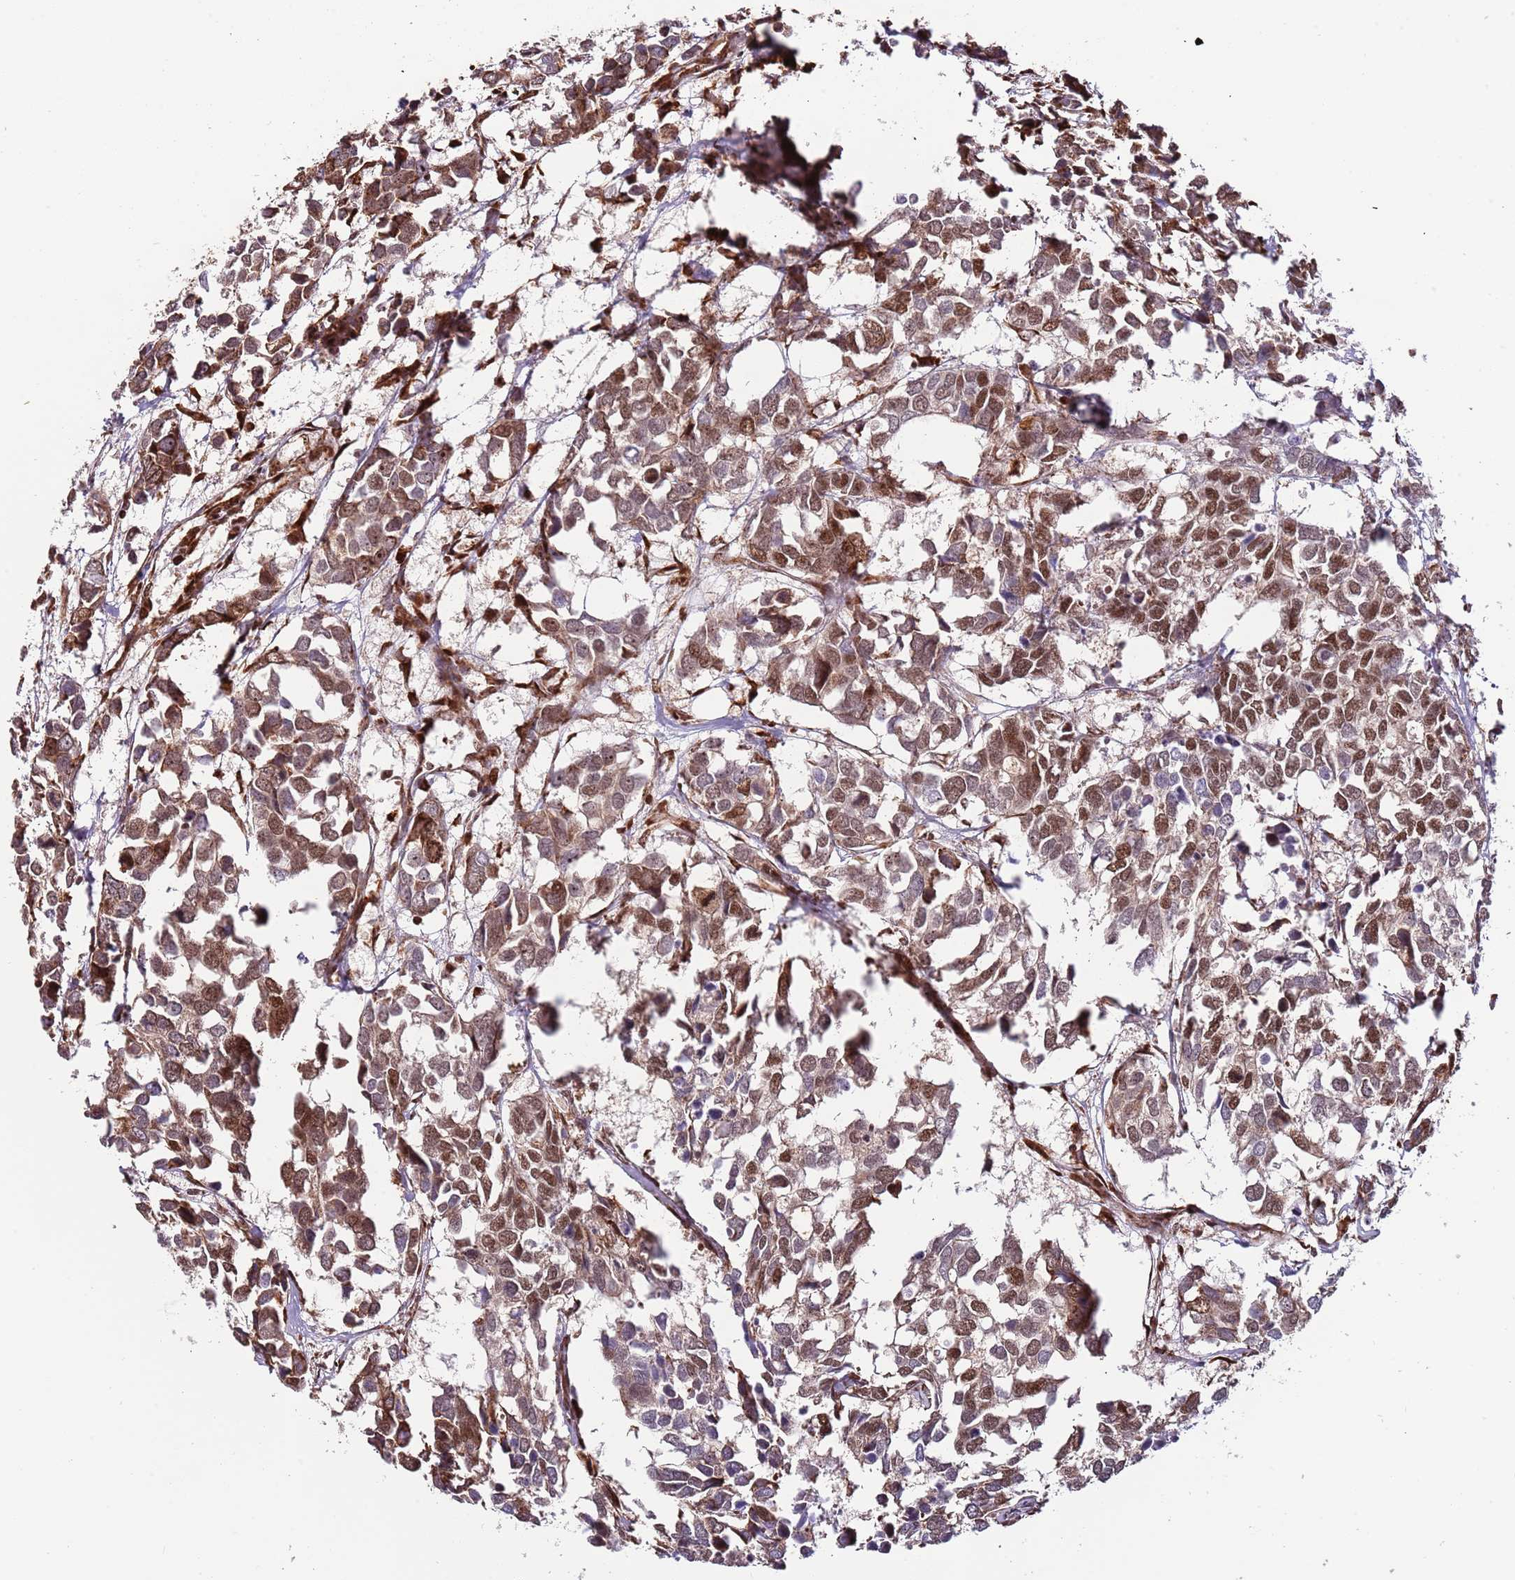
{"staining": {"intensity": "moderate", "quantity": ">75%", "location": "nuclear"}, "tissue": "breast cancer", "cell_type": "Tumor cells", "image_type": "cancer", "snomed": [{"axis": "morphology", "description": "Duct carcinoma"}, {"axis": "topography", "description": "Breast"}], "caption": "This image displays breast invasive ductal carcinoma stained with immunohistochemistry (IHC) to label a protein in brown. The nuclear of tumor cells show moderate positivity for the protein. Nuclei are counter-stained blue.", "gene": "RIF1", "patient": {"sex": "female", "age": 83}}